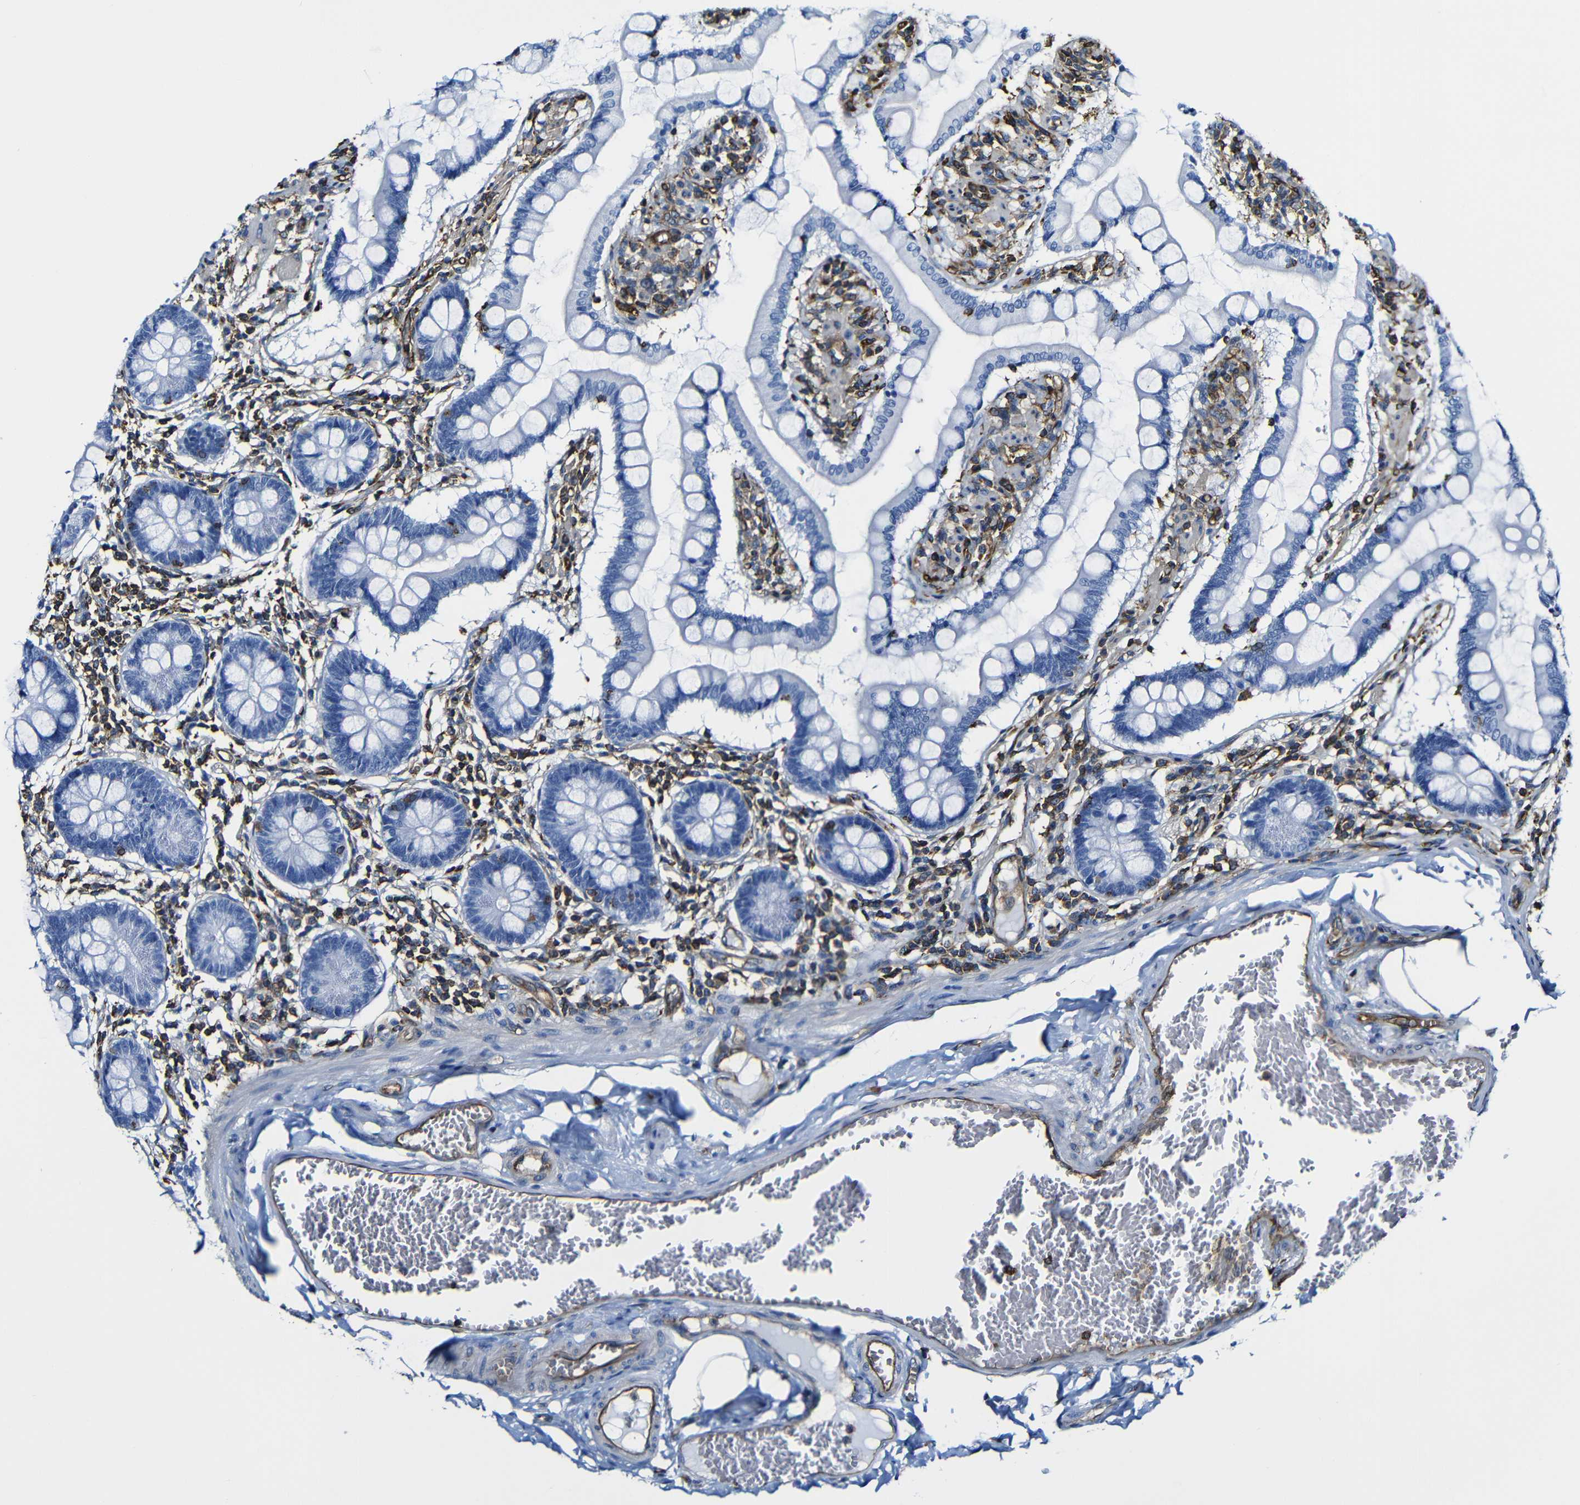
{"staining": {"intensity": "negative", "quantity": "none", "location": "none"}, "tissue": "small intestine", "cell_type": "Glandular cells", "image_type": "normal", "snomed": [{"axis": "morphology", "description": "Normal tissue, NOS"}, {"axis": "topography", "description": "Small intestine"}], "caption": "DAB immunohistochemical staining of unremarkable human small intestine reveals no significant expression in glandular cells.", "gene": "MSN", "patient": {"sex": "male", "age": 41}}